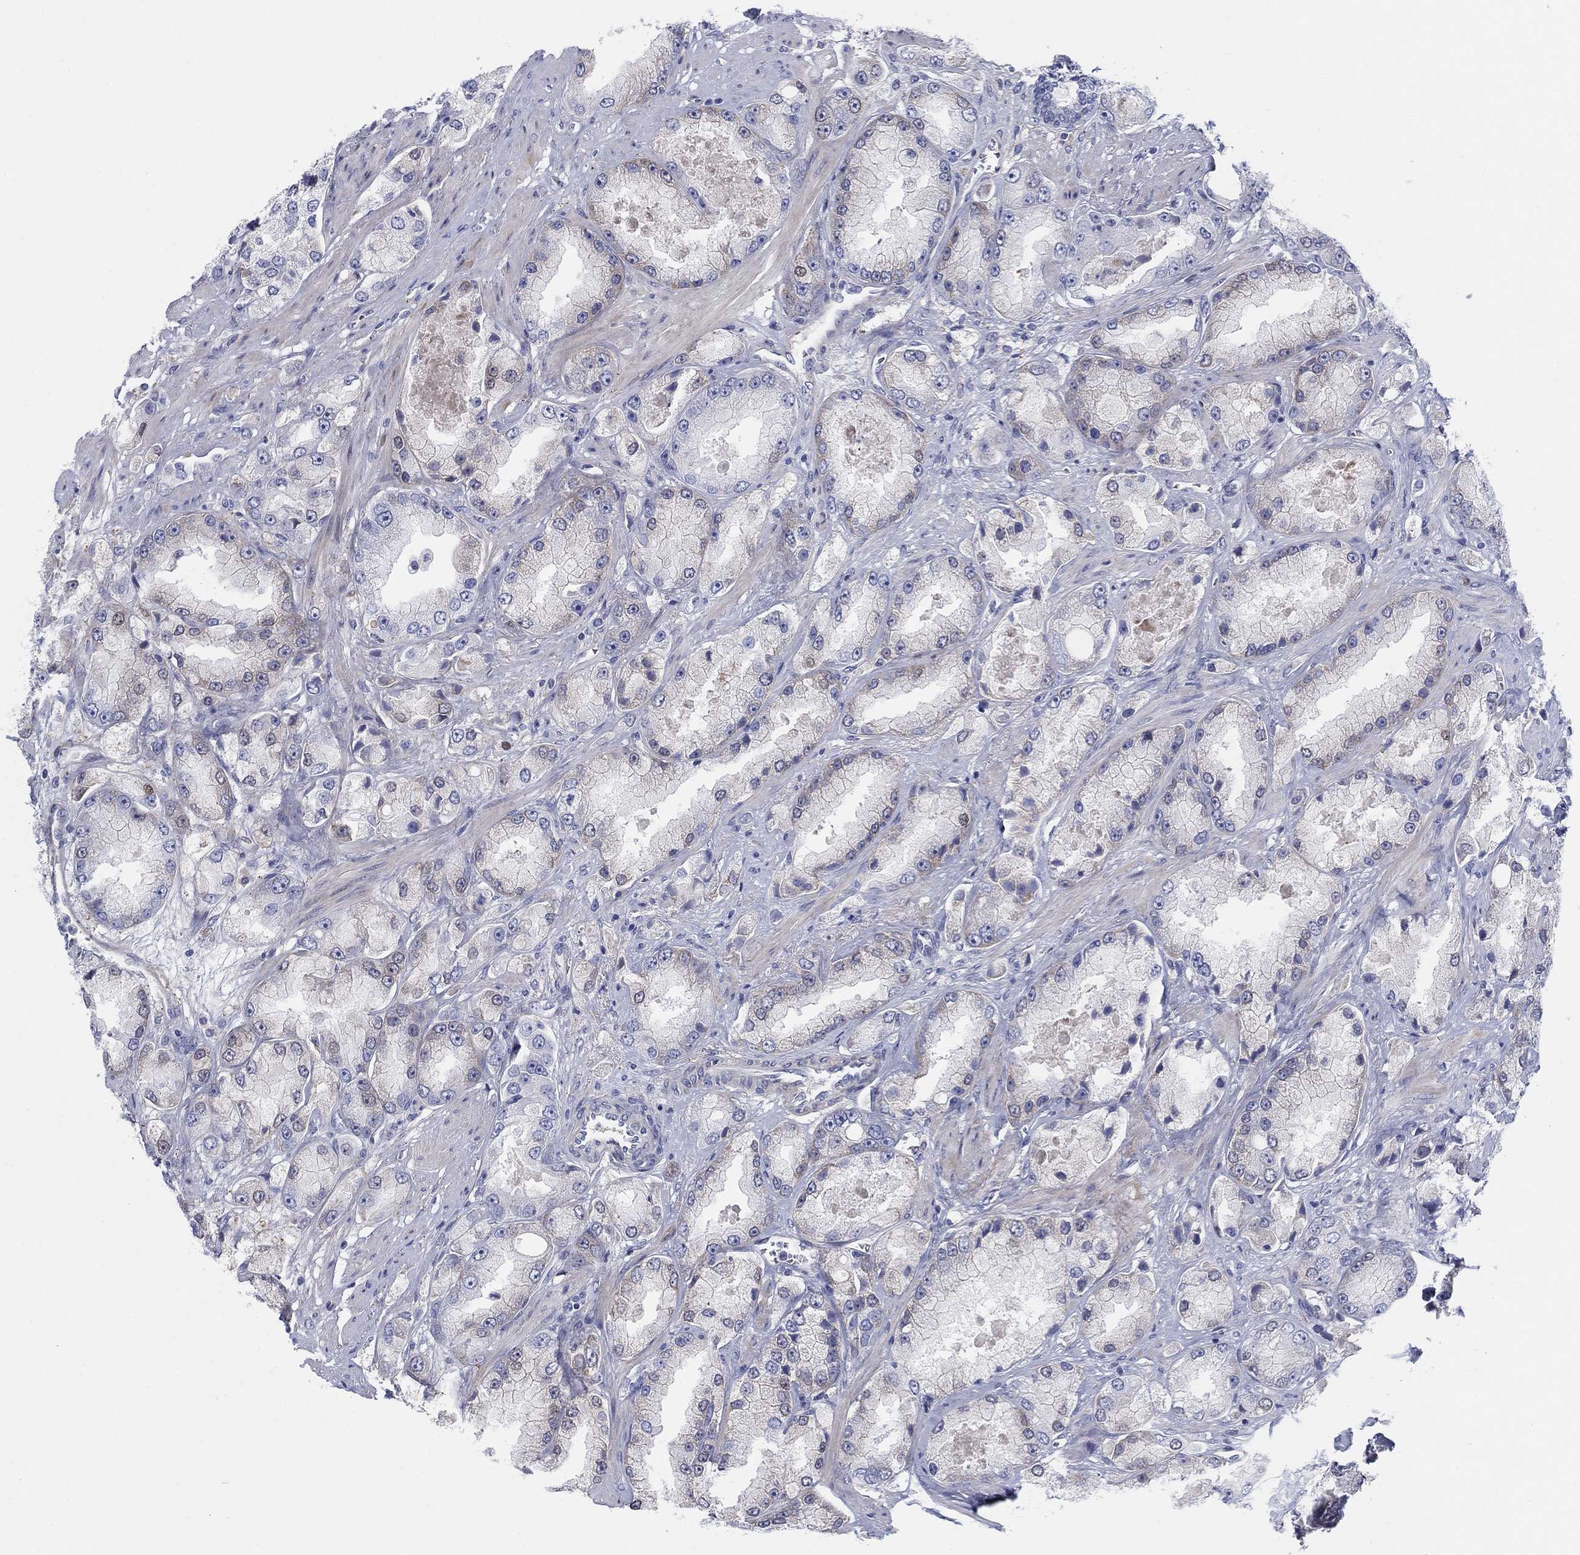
{"staining": {"intensity": "negative", "quantity": "none", "location": "none"}, "tissue": "prostate cancer", "cell_type": "Tumor cells", "image_type": "cancer", "snomed": [{"axis": "morphology", "description": "Adenocarcinoma, NOS"}, {"axis": "topography", "description": "Prostate and seminal vesicle, NOS"}, {"axis": "topography", "description": "Prostate"}], "caption": "Tumor cells are negative for brown protein staining in prostate adenocarcinoma.", "gene": "HEATR4", "patient": {"sex": "male", "age": 64}}